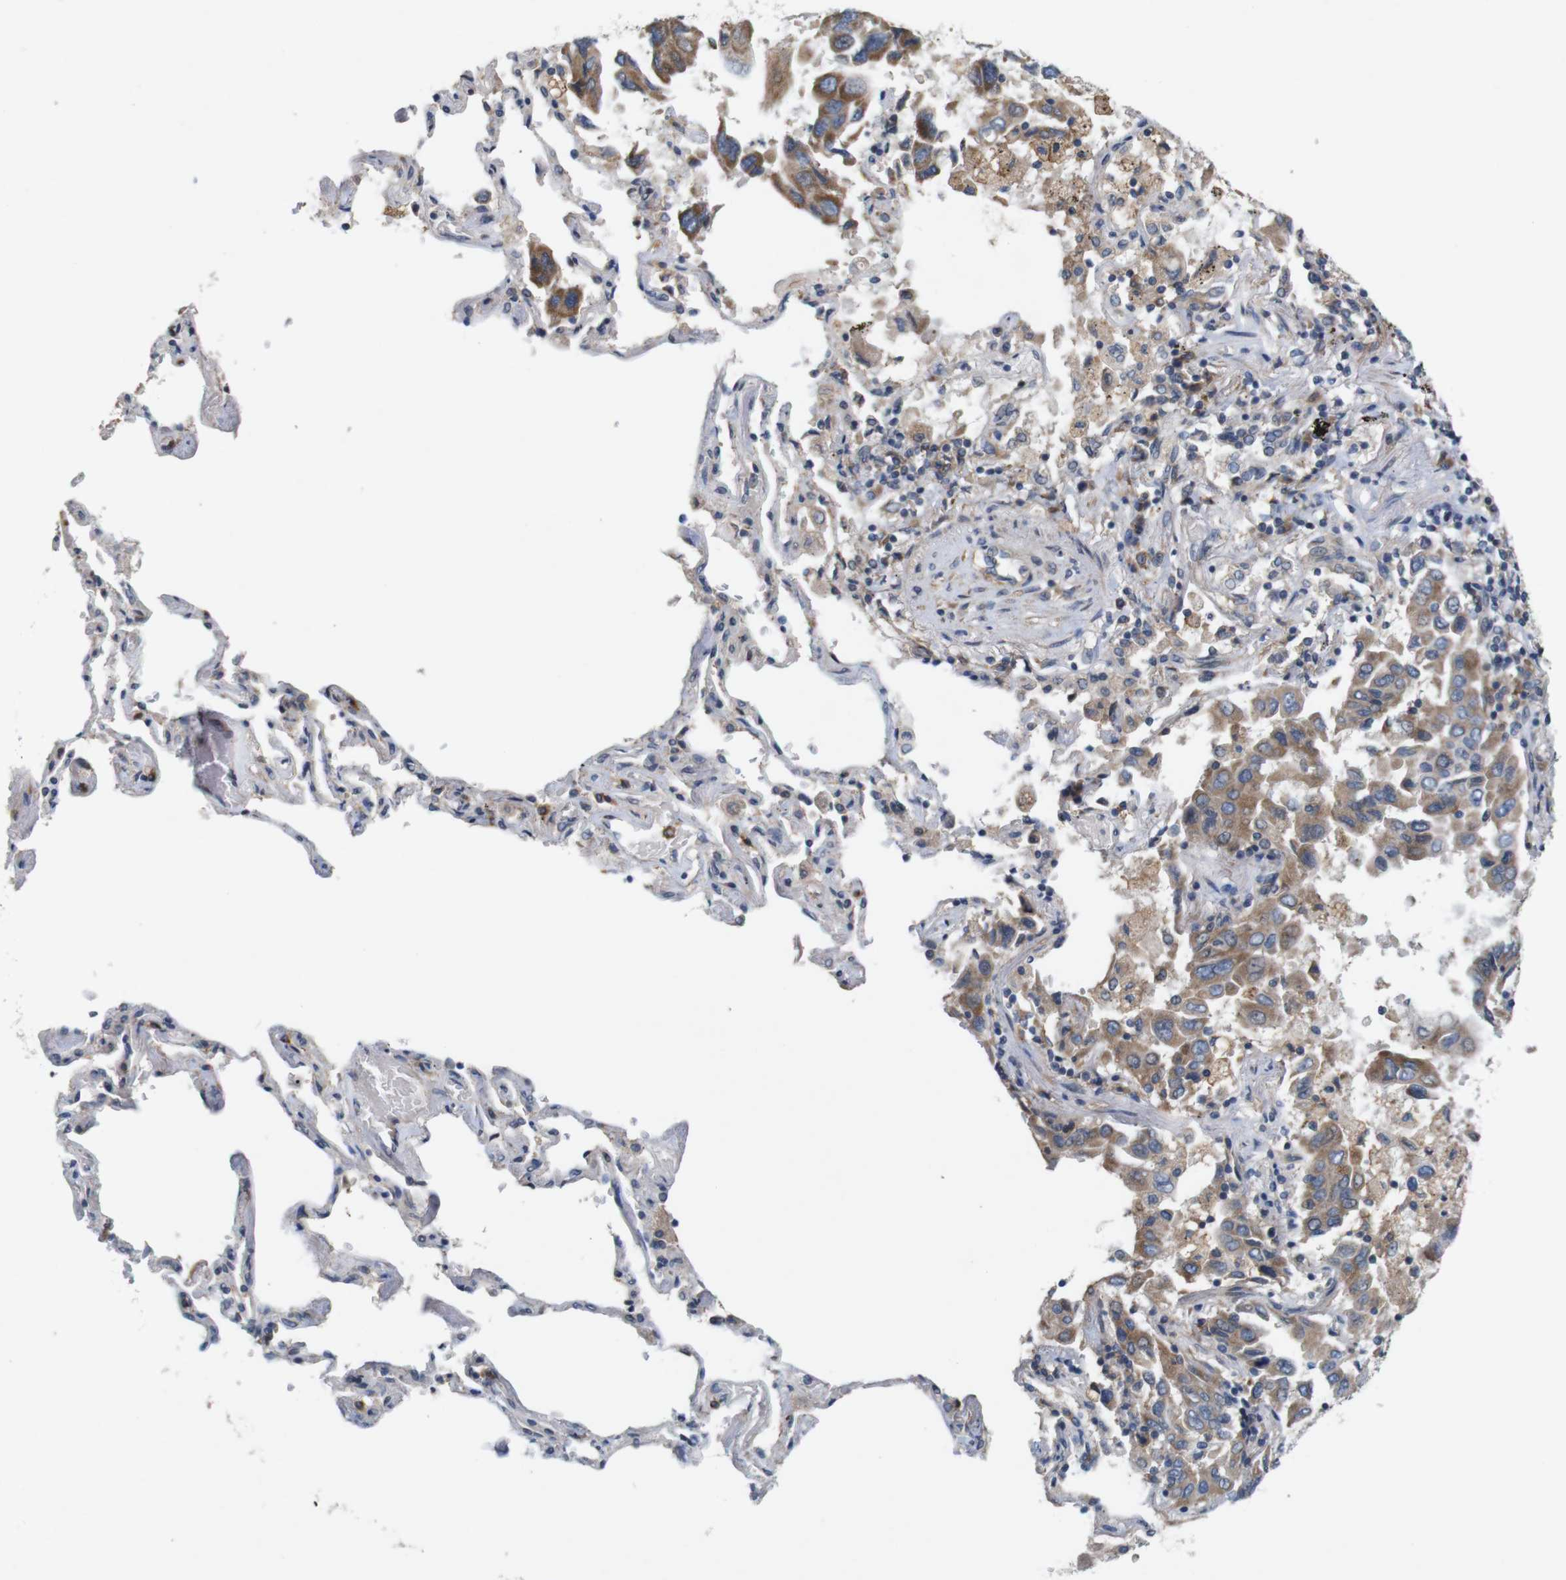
{"staining": {"intensity": "moderate", "quantity": ">75%", "location": "cytoplasmic/membranous"}, "tissue": "lung cancer", "cell_type": "Tumor cells", "image_type": "cancer", "snomed": [{"axis": "morphology", "description": "Adenocarcinoma, NOS"}, {"axis": "topography", "description": "Lung"}], "caption": "Immunohistochemical staining of human lung cancer (adenocarcinoma) demonstrates moderate cytoplasmic/membranous protein positivity in about >75% of tumor cells. The staining was performed using DAB (3,3'-diaminobenzidine) to visualize the protein expression in brown, while the nuclei were stained in blue with hematoxylin (Magnification: 20x).", "gene": "SIGLEC8", "patient": {"sex": "male", "age": 64}}